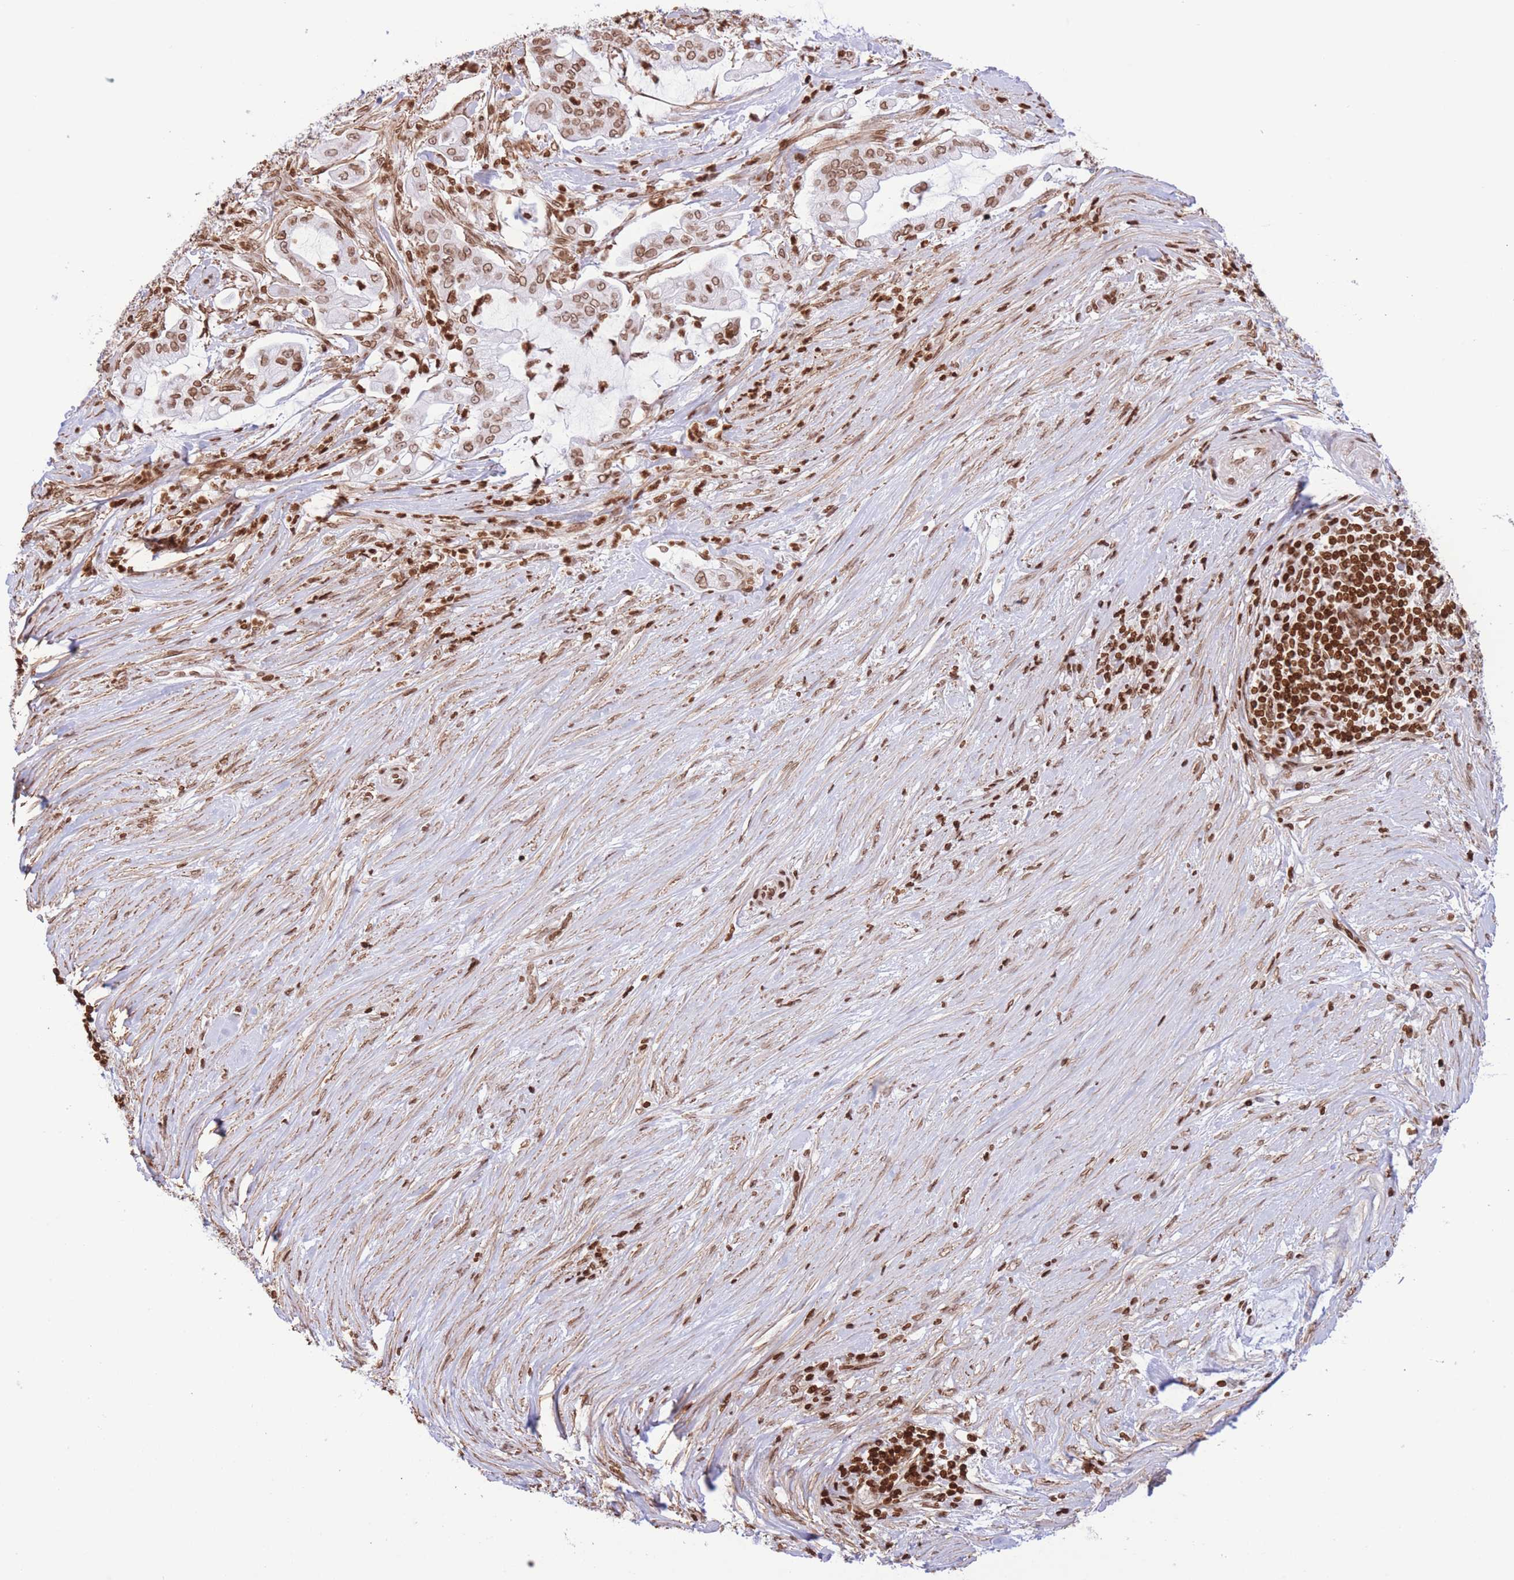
{"staining": {"intensity": "moderate", "quantity": ">75%", "location": "nuclear"}, "tissue": "pancreatic cancer", "cell_type": "Tumor cells", "image_type": "cancer", "snomed": [{"axis": "morphology", "description": "Adenocarcinoma, NOS"}, {"axis": "topography", "description": "Pancreas"}], "caption": "Immunohistochemistry (IHC) histopathology image of adenocarcinoma (pancreatic) stained for a protein (brown), which displays medium levels of moderate nuclear expression in approximately >75% of tumor cells.", "gene": "H2BC11", "patient": {"sex": "female", "age": 69}}